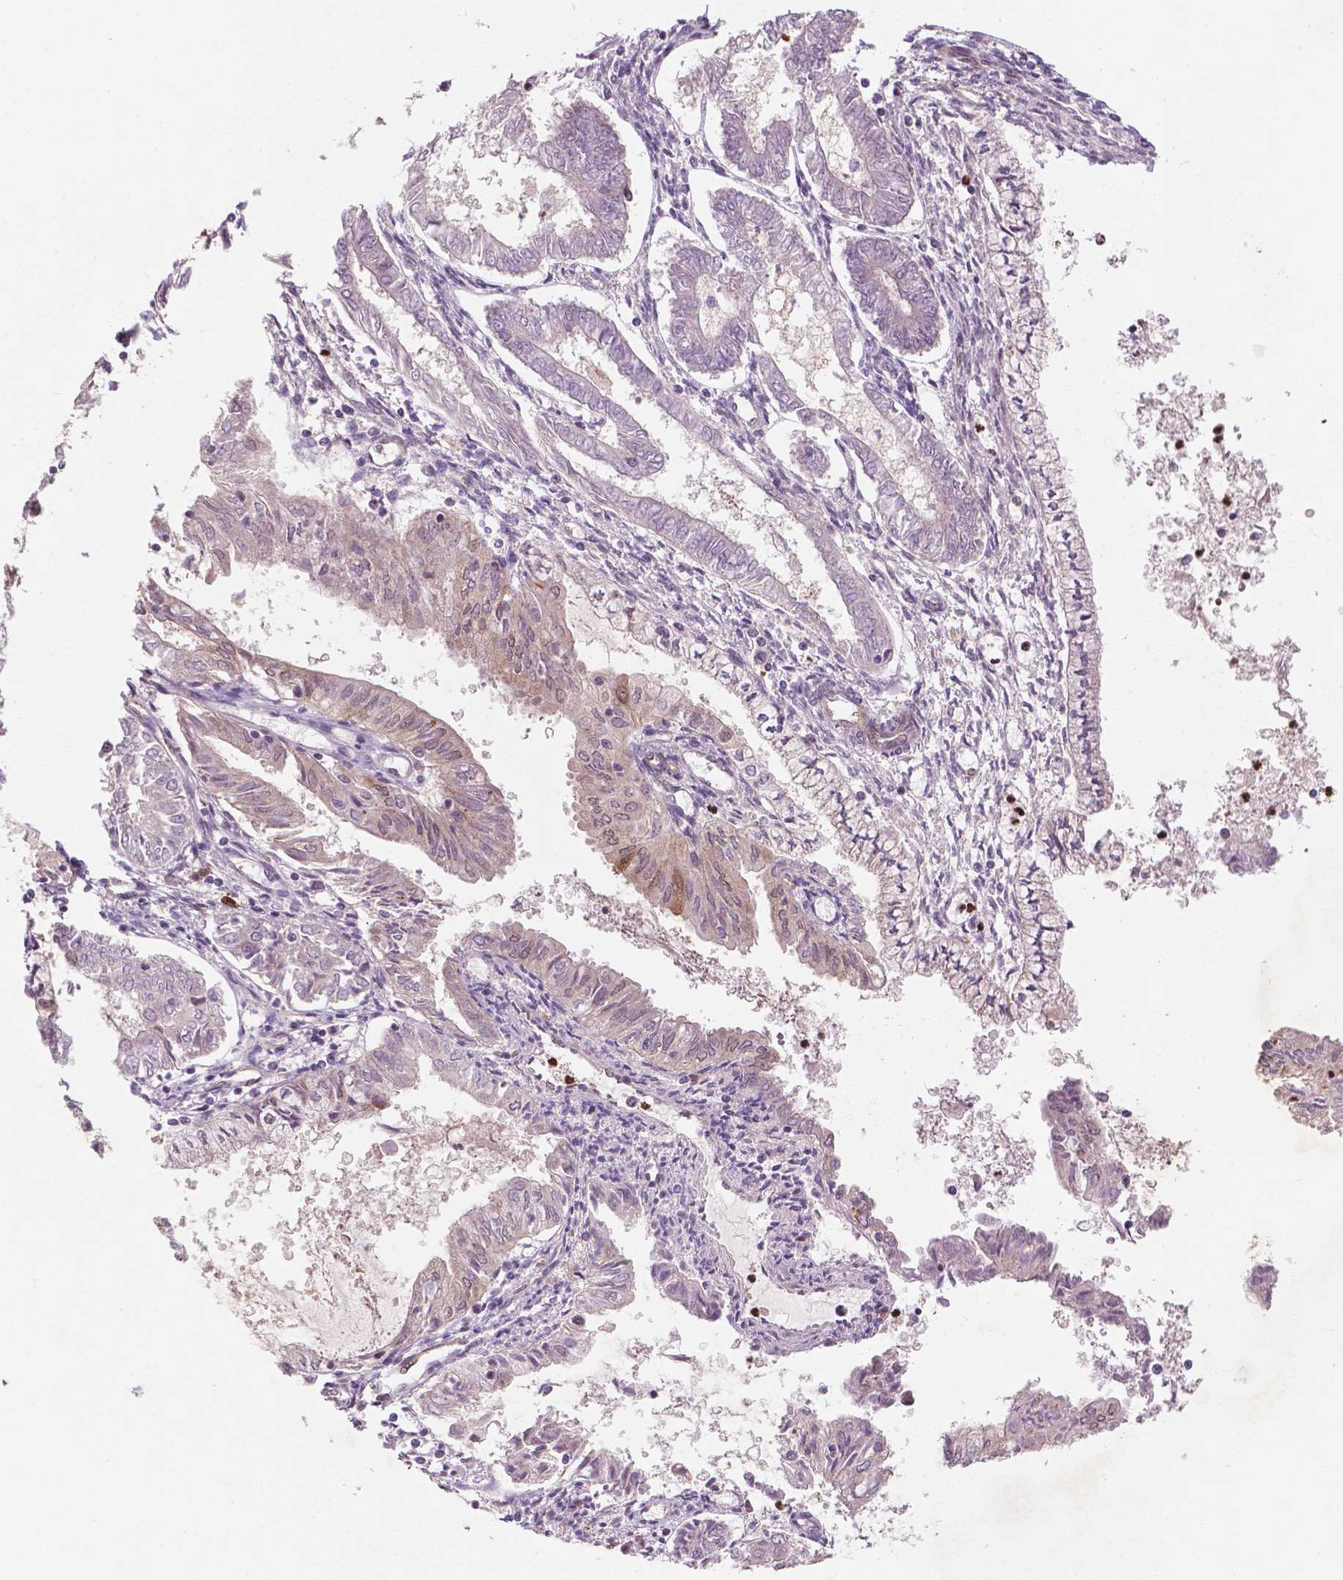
{"staining": {"intensity": "negative", "quantity": "none", "location": "none"}, "tissue": "endometrial cancer", "cell_type": "Tumor cells", "image_type": "cancer", "snomed": [{"axis": "morphology", "description": "Adenocarcinoma, NOS"}, {"axis": "topography", "description": "Endometrium"}], "caption": "Photomicrograph shows no significant protein expression in tumor cells of endometrial adenocarcinoma.", "gene": "NFAT5", "patient": {"sex": "female", "age": 68}}